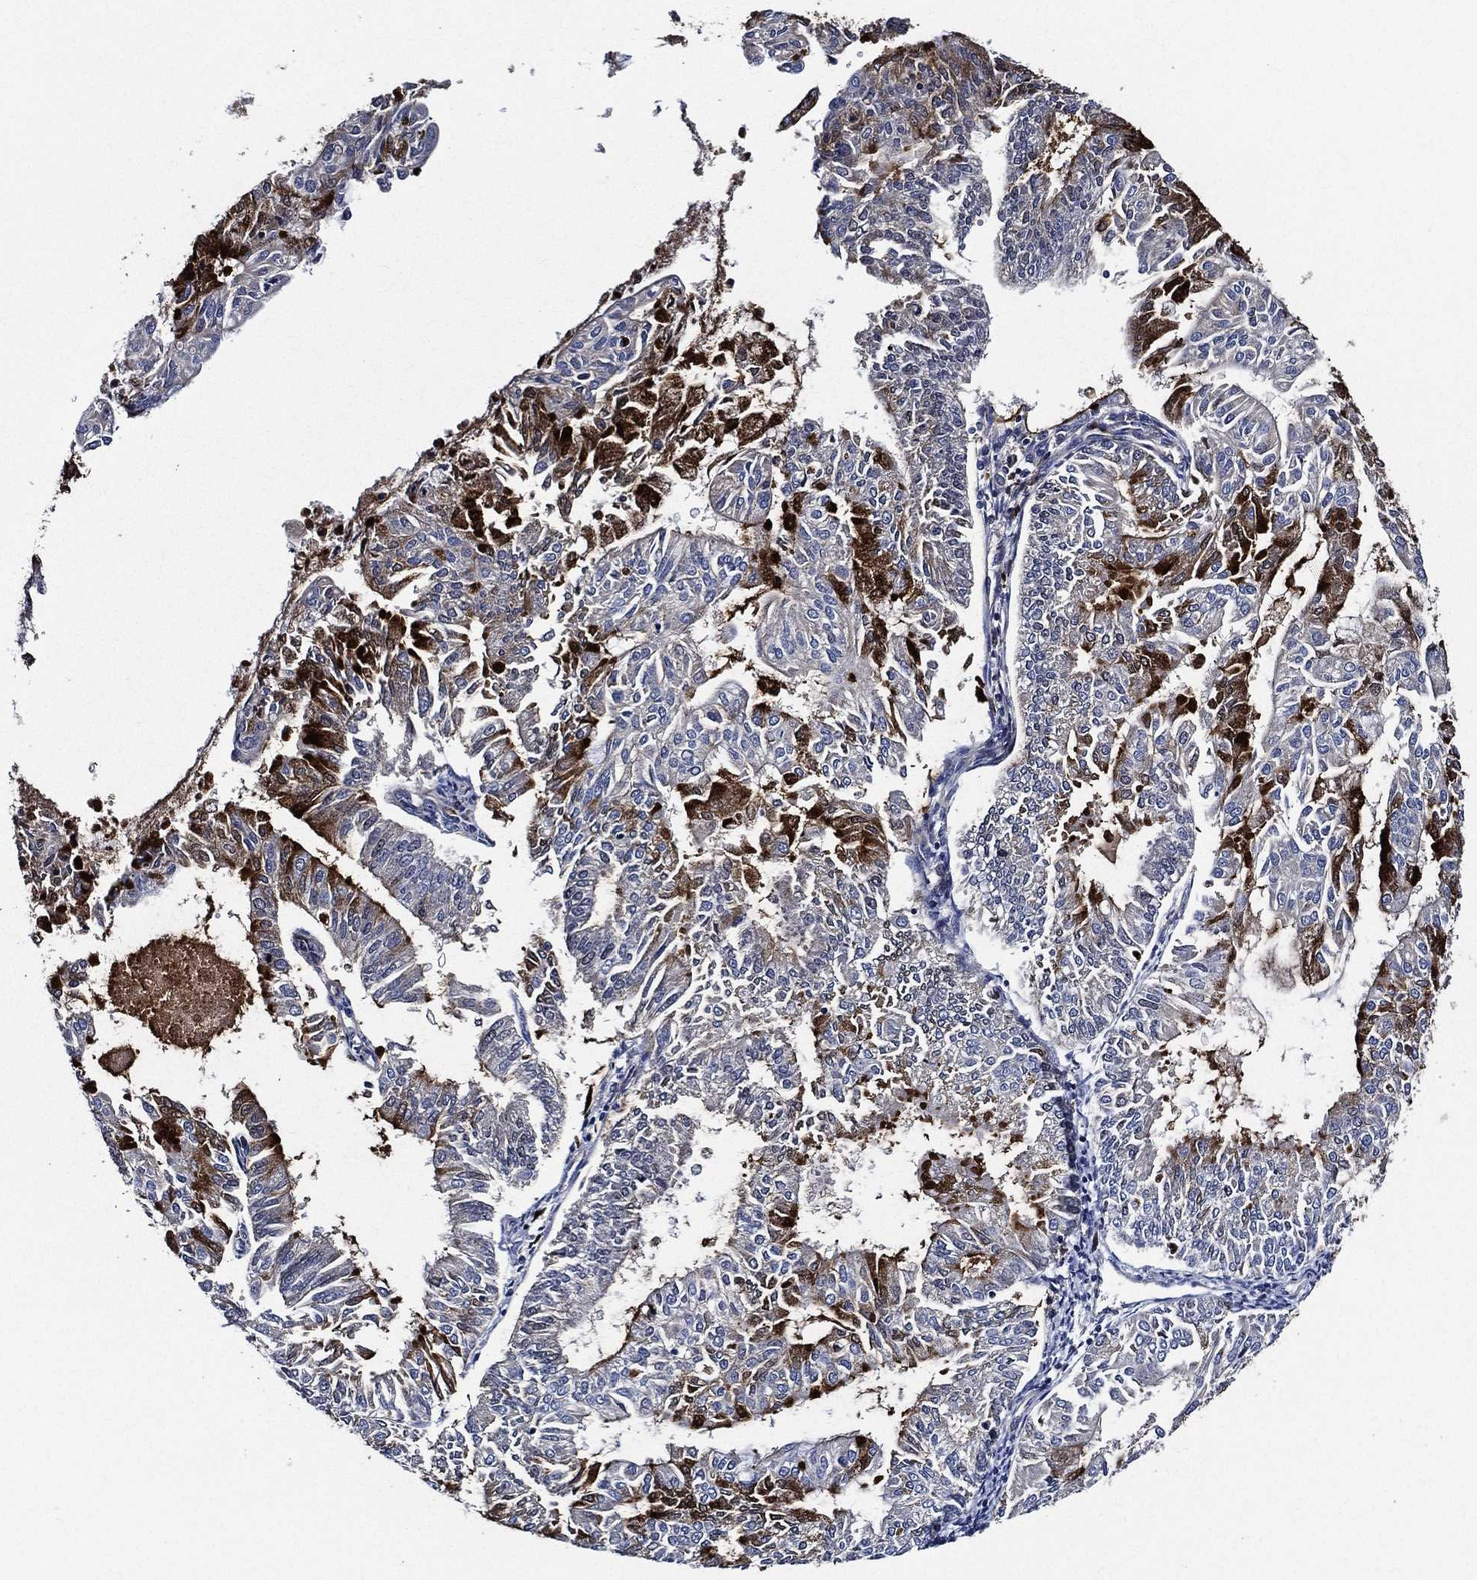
{"staining": {"intensity": "strong", "quantity": "<25%", "location": "cytoplasmic/membranous"}, "tissue": "endometrial cancer", "cell_type": "Tumor cells", "image_type": "cancer", "snomed": [{"axis": "morphology", "description": "Adenocarcinoma, NOS"}, {"axis": "topography", "description": "Endometrium"}], "caption": "IHC of human adenocarcinoma (endometrial) exhibits medium levels of strong cytoplasmic/membranous expression in about <25% of tumor cells.", "gene": "KIF20B", "patient": {"sex": "female", "age": 59}}